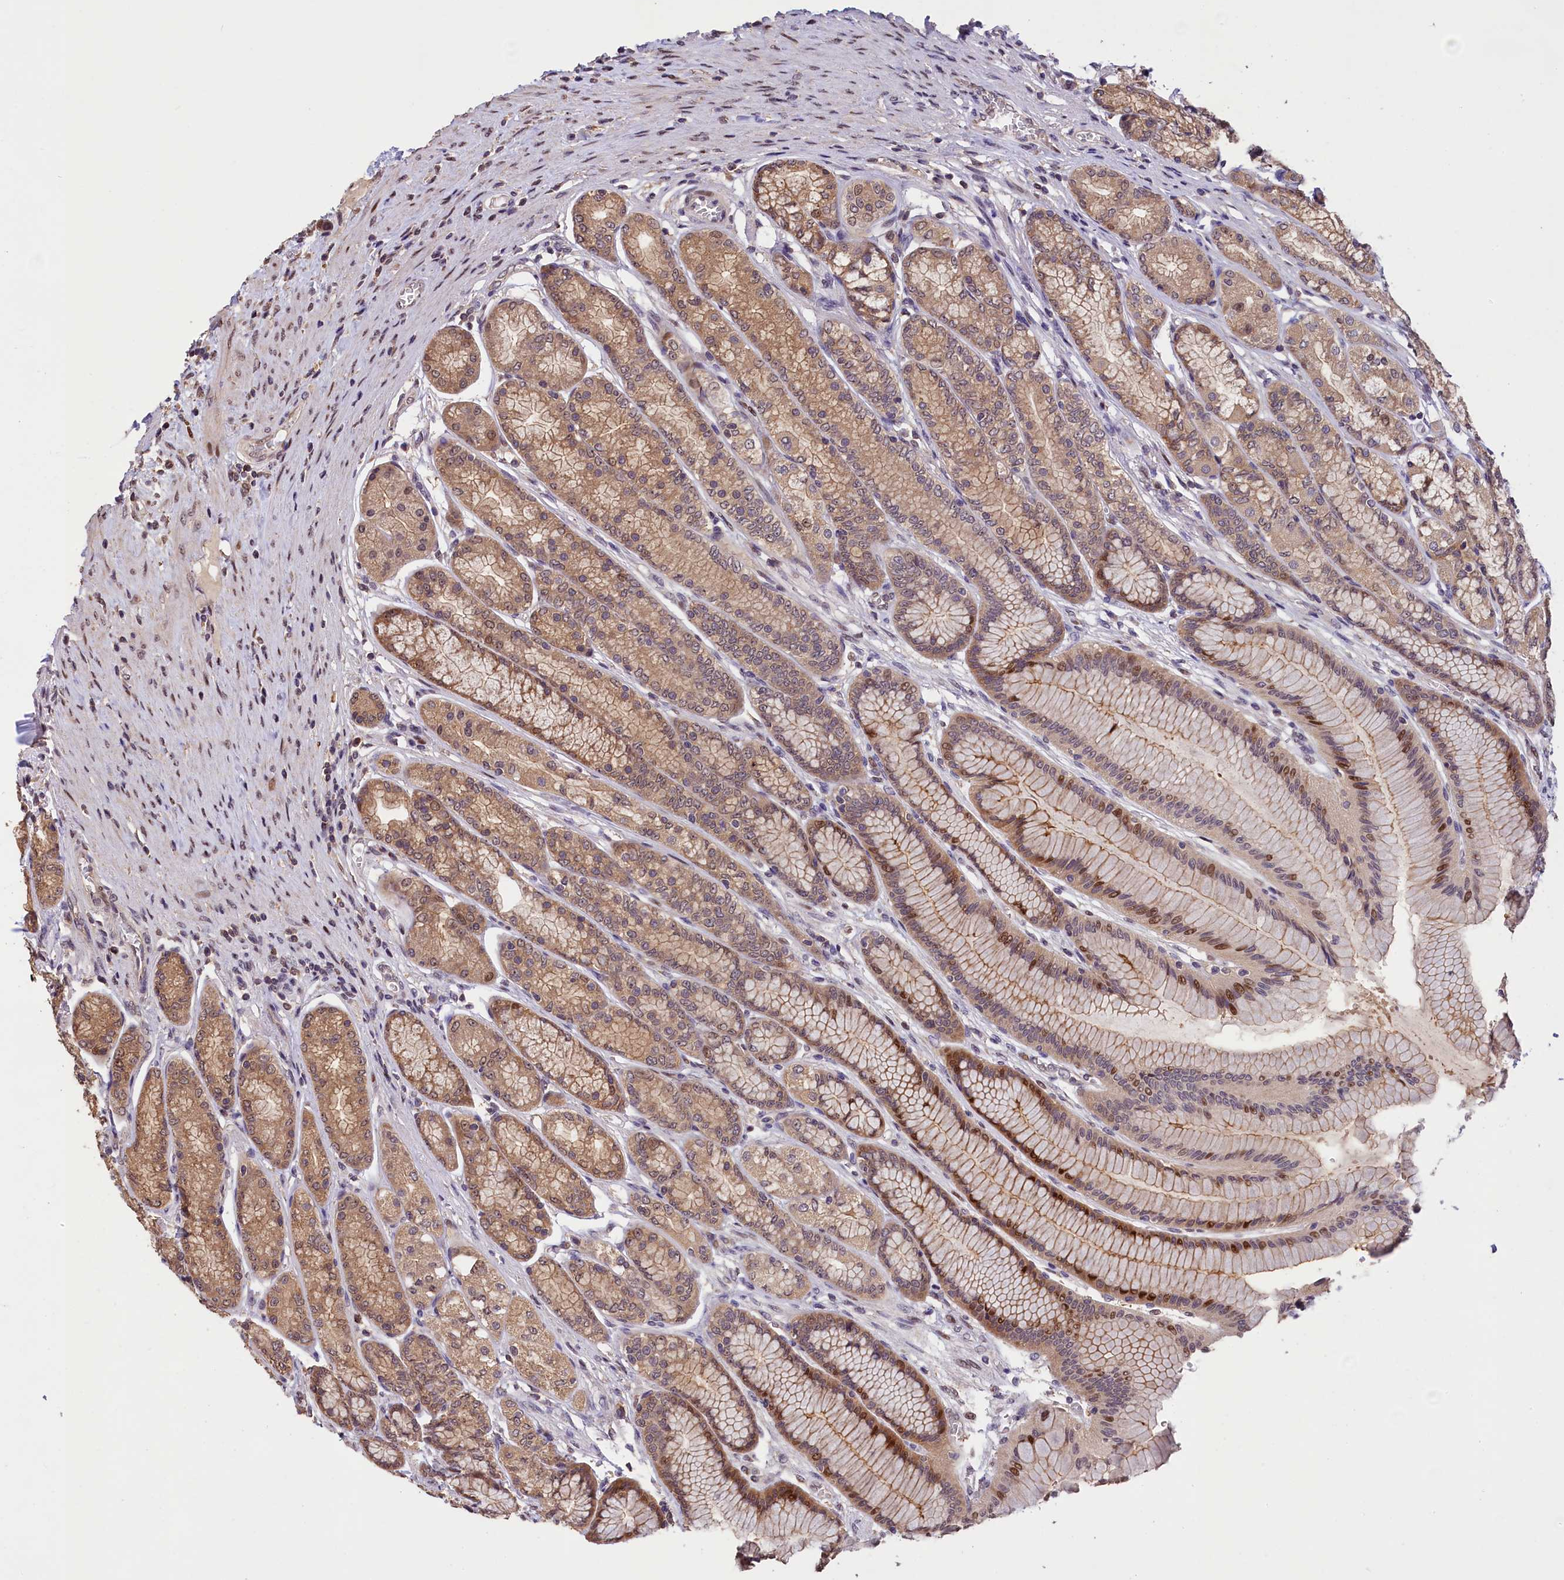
{"staining": {"intensity": "strong", "quantity": "25%-75%", "location": "cytoplasmic/membranous,nuclear"}, "tissue": "stomach", "cell_type": "Glandular cells", "image_type": "normal", "snomed": [{"axis": "morphology", "description": "Normal tissue, NOS"}, {"axis": "morphology", "description": "Adenocarcinoma, NOS"}, {"axis": "morphology", "description": "Adenocarcinoma, High grade"}, {"axis": "topography", "description": "Stomach, upper"}, {"axis": "topography", "description": "Stomach"}], "caption": "IHC image of benign stomach: human stomach stained using immunohistochemistry exhibits high levels of strong protein expression localized specifically in the cytoplasmic/membranous,nuclear of glandular cells, appearing as a cytoplasmic/membranous,nuclear brown color.", "gene": "PHAF1", "patient": {"sex": "female", "age": 65}}